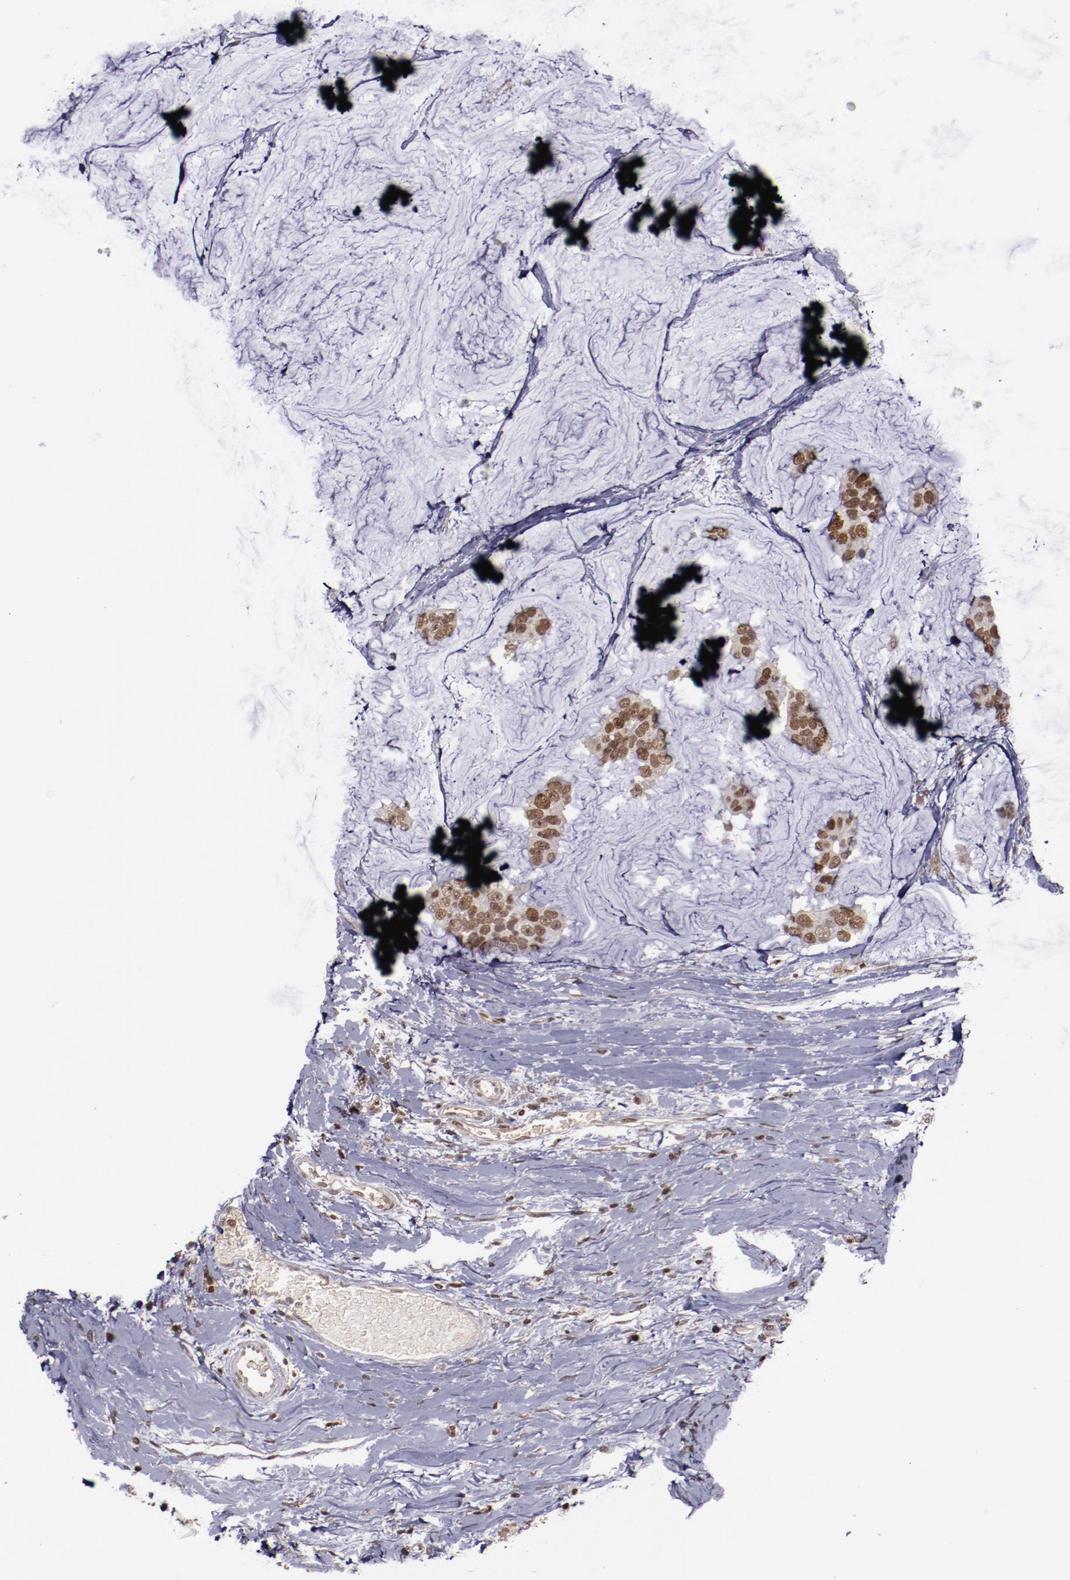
{"staining": {"intensity": "strong", "quantity": ">75%", "location": "nuclear"}, "tissue": "breast cancer", "cell_type": "Tumor cells", "image_type": "cancer", "snomed": [{"axis": "morphology", "description": "Normal tissue, NOS"}, {"axis": "morphology", "description": "Duct carcinoma"}, {"axis": "topography", "description": "Breast"}], "caption": "High-magnification brightfield microscopy of breast cancer (intraductal carcinoma) stained with DAB (3,3'-diaminobenzidine) (brown) and counterstained with hematoxylin (blue). tumor cells exhibit strong nuclear expression is present in about>75% of cells.", "gene": "CHEK2", "patient": {"sex": "female", "age": 50}}